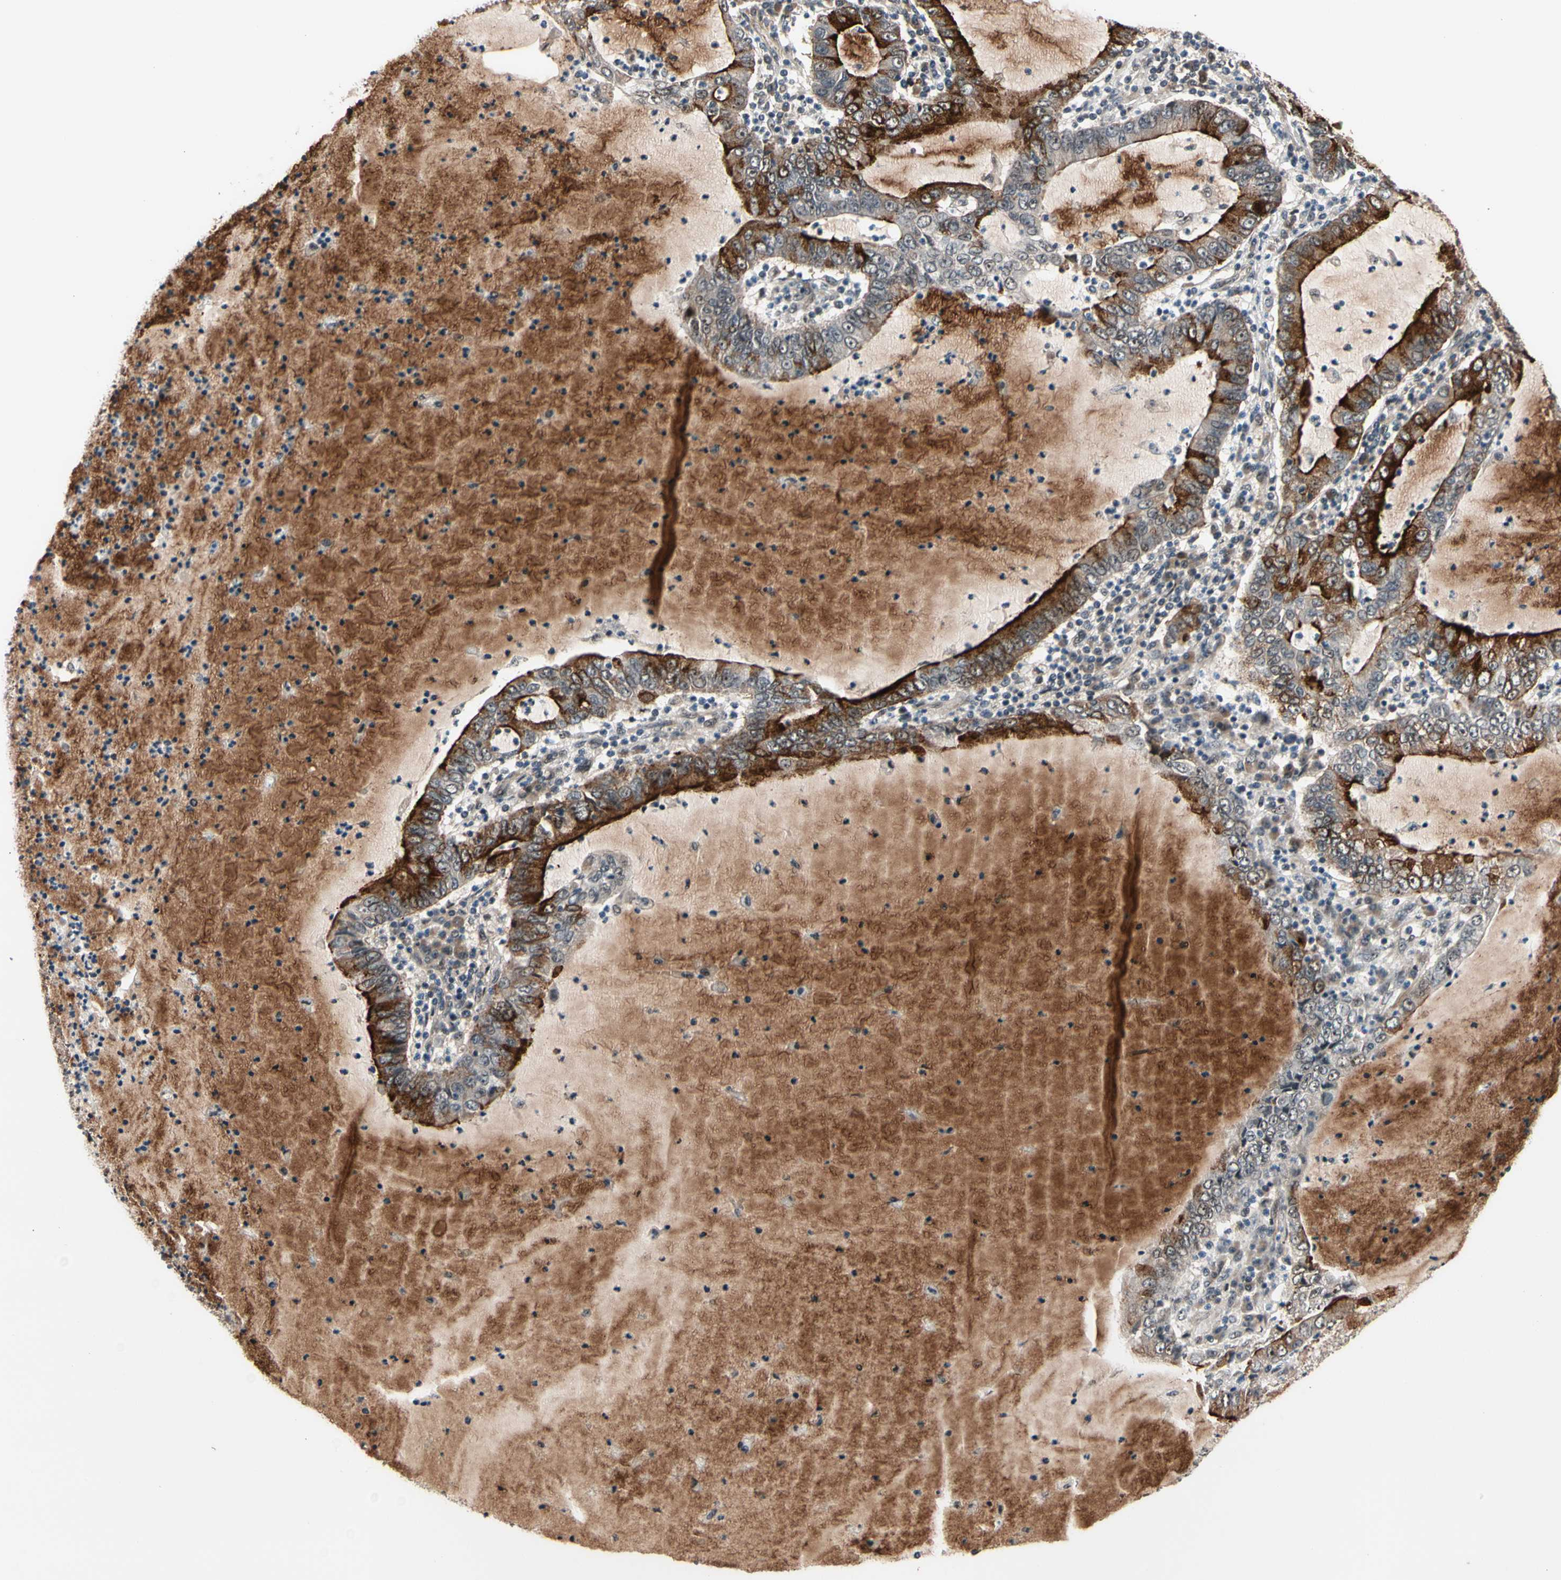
{"staining": {"intensity": "strong", "quantity": "25%-75%", "location": "cytoplasmic/membranous"}, "tissue": "lung cancer", "cell_type": "Tumor cells", "image_type": "cancer", "snomed": [{"axis": "morphology", "description": "Adenocarcinoma, NOS"}, {"axis": "topography", "description": "Lung"}], "caption": "Lung adenocarcinoma was stained to show a protein in brown. There is high levels of strong cytoplasmic/membranous expression in about 25%-75% of tumor cells. The staining was performed using DAB (3,3'-diaminobenzidine), with brown indicating positive protein expression. Nuclei are stained blue with hematoxylin.", "gene": "NGEF", "patient": {"sex": "female", "age": 51}}